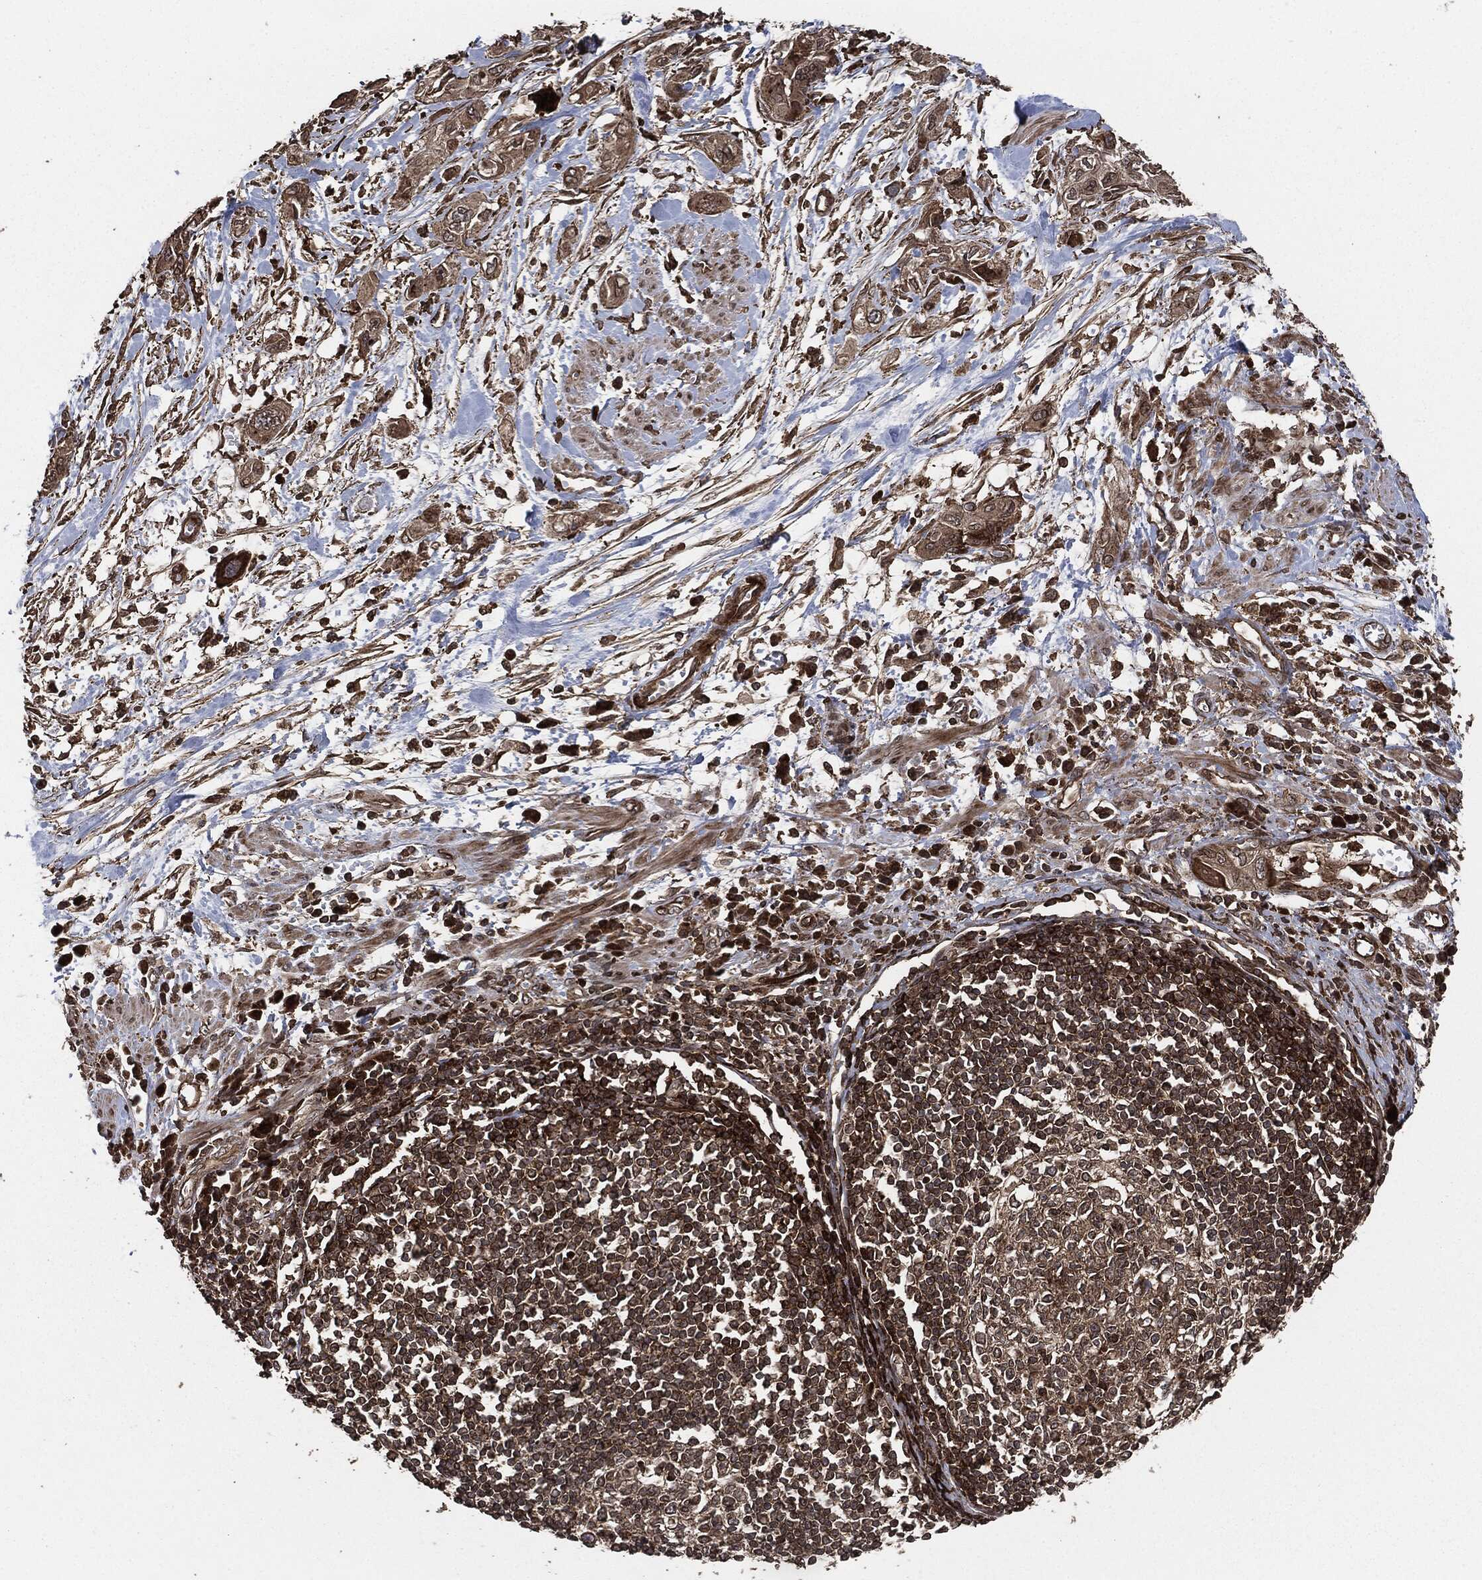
{"staining": {"intensity": "moderate", "quantity": ">75%", "location": "cytoplasmic/membranous"}, "tissue": "pancreatic cancer", "cell_type": "Tumor cells", "image_type": "cancer", "snomed": [{"axis": "morphology", "description": "Adenocarcinoma, NOS"}, {"axis": "topography", "description": "Pancreas"}], "caption": "The image shows staining of pancreatic cancer (adenocarcinoma), revealing moderate cytoplasmic/membranous protein positivity (brown color) within tumor cells.", "gene": "IFIT1", "patient": {"sex": "male", "age": 72}}